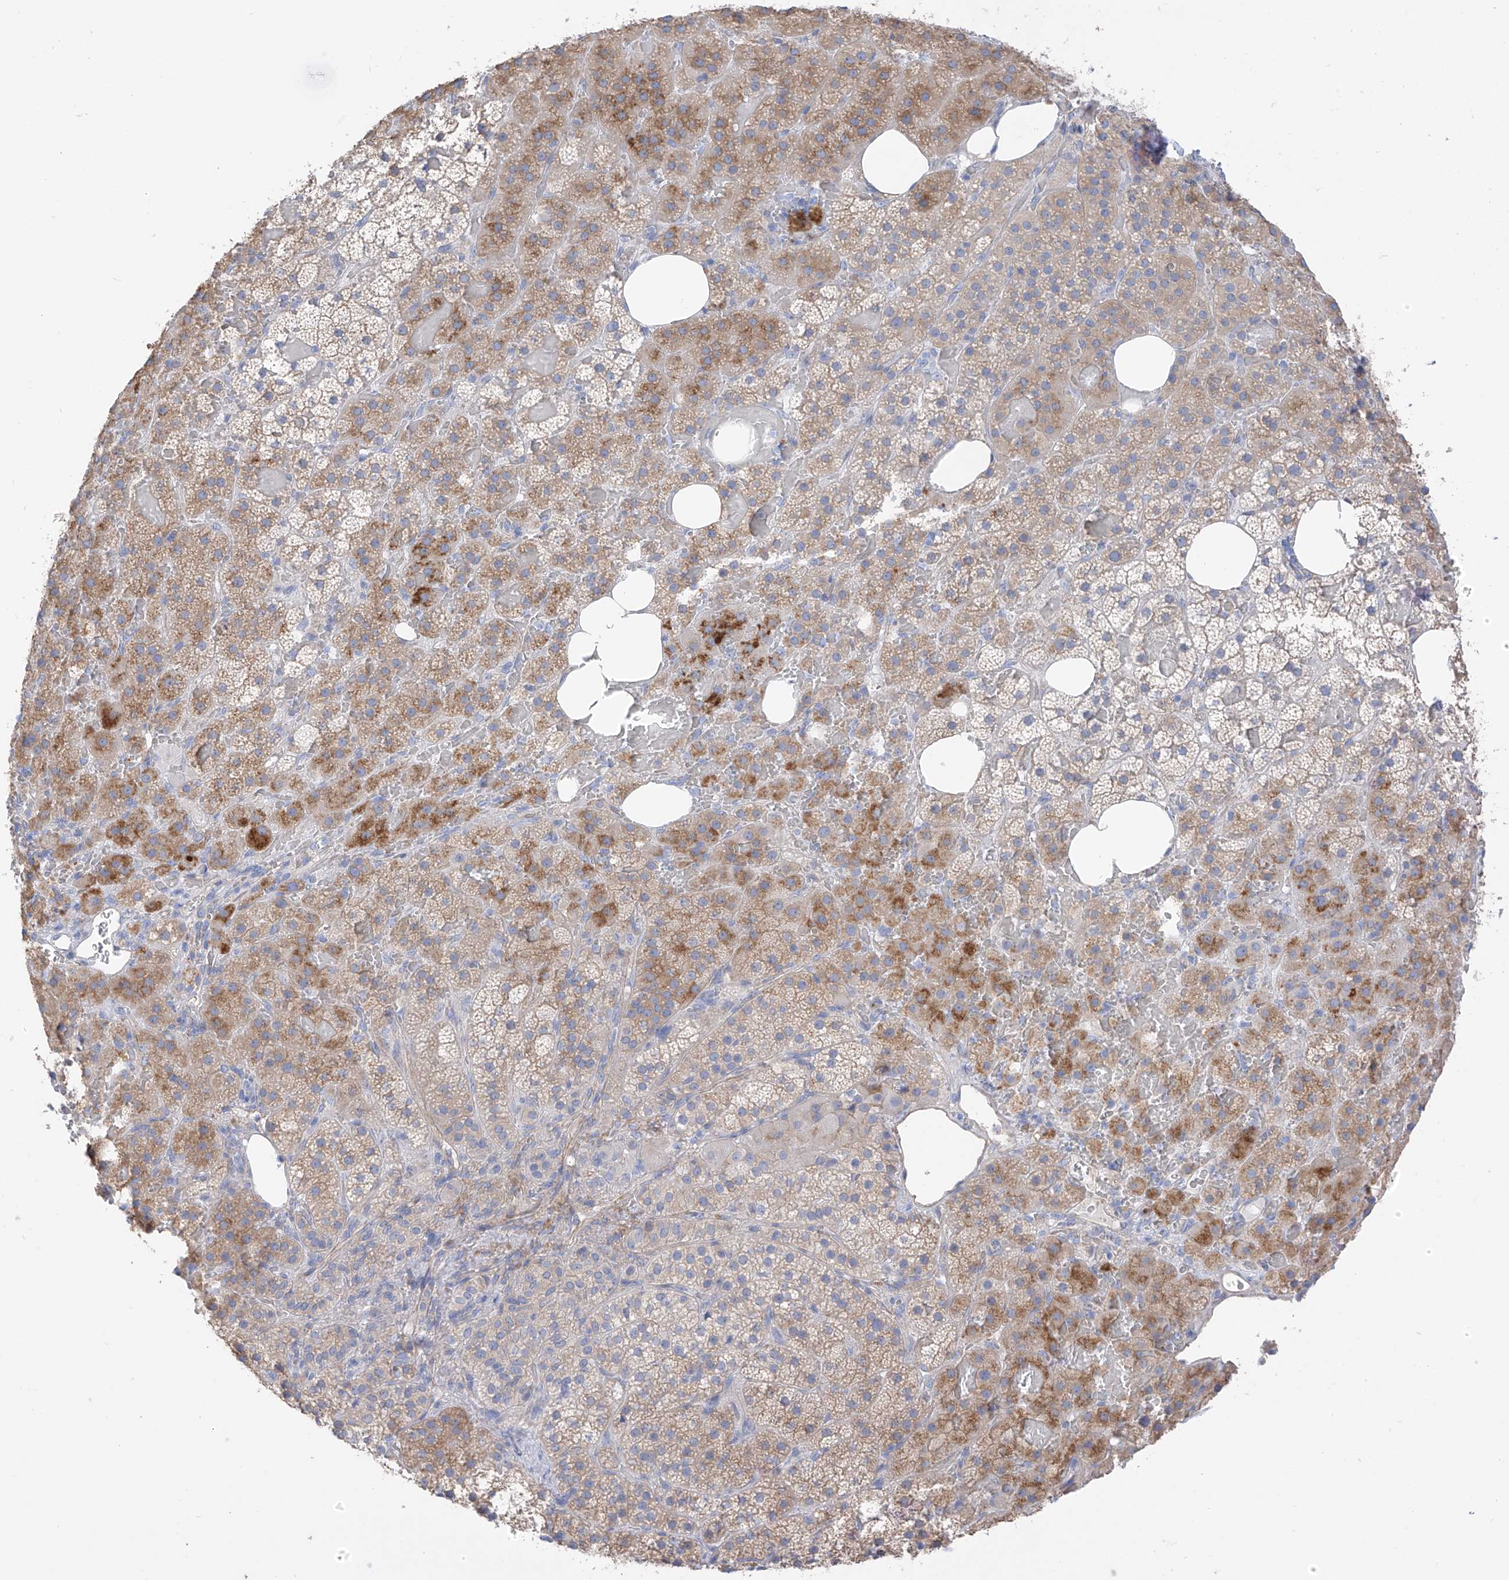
{"staining": {"intensity": "moderate", "quantity": "25%-75%", "location": "cytoplasmic/membranous"}, "tissue": "adrenal gland", "cell_type": "Glandular cells", "image_type": "normal", "snomed": [{"axis": "morphology", "description": "Normal tissue, NOS"}, {"axis": "topography", "description": "Adrenal gland"}], "caption": "Protein staining shows moderate cytoplasmic/membranous expression in approximately 25%-75% of glandular cells in benign adrenal gland.", "gene": "ITGA9", "patient": {"sex": "female", "age": 59}}